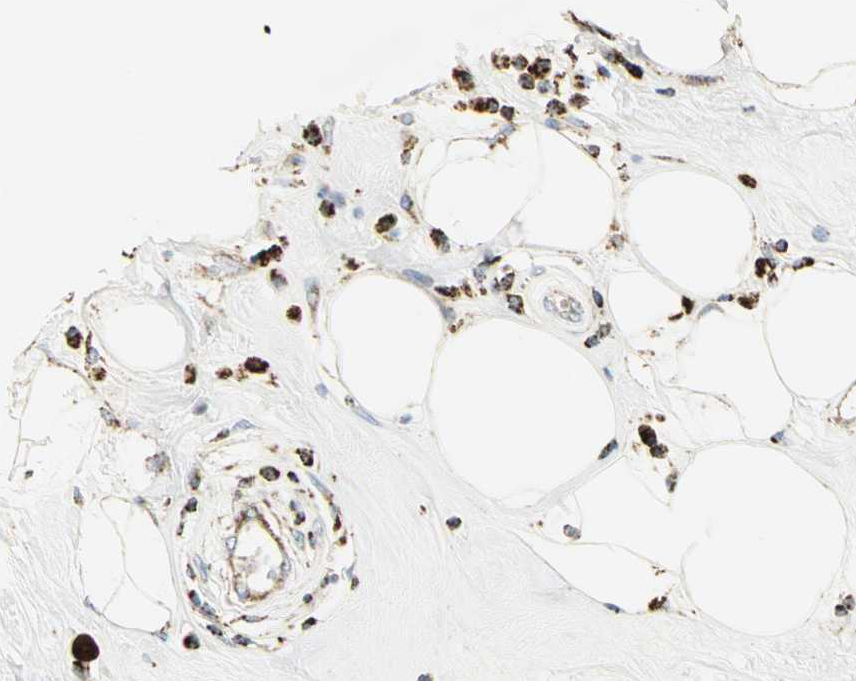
{"staining": {"intensity": "strong", "quantity": ">75%", "location": "cytoplasmic/membranous"}, "tissue": "breast cancer", "cell_type": "Tumor cells", "image_type": "cancer", "snomed": [{"axis": "morphology", "description": "Duct carcinoma"}, {"axis": "topography", "description": "Breast"}], "caption": "Approximately >75% of tumor cells in breast cancer show strong cytoplasmic/membranous protein expression as visualized by brown immunohistochemical staining.", "gene": "VDAC1", "patient": {"sex": "female", "age": 27}}